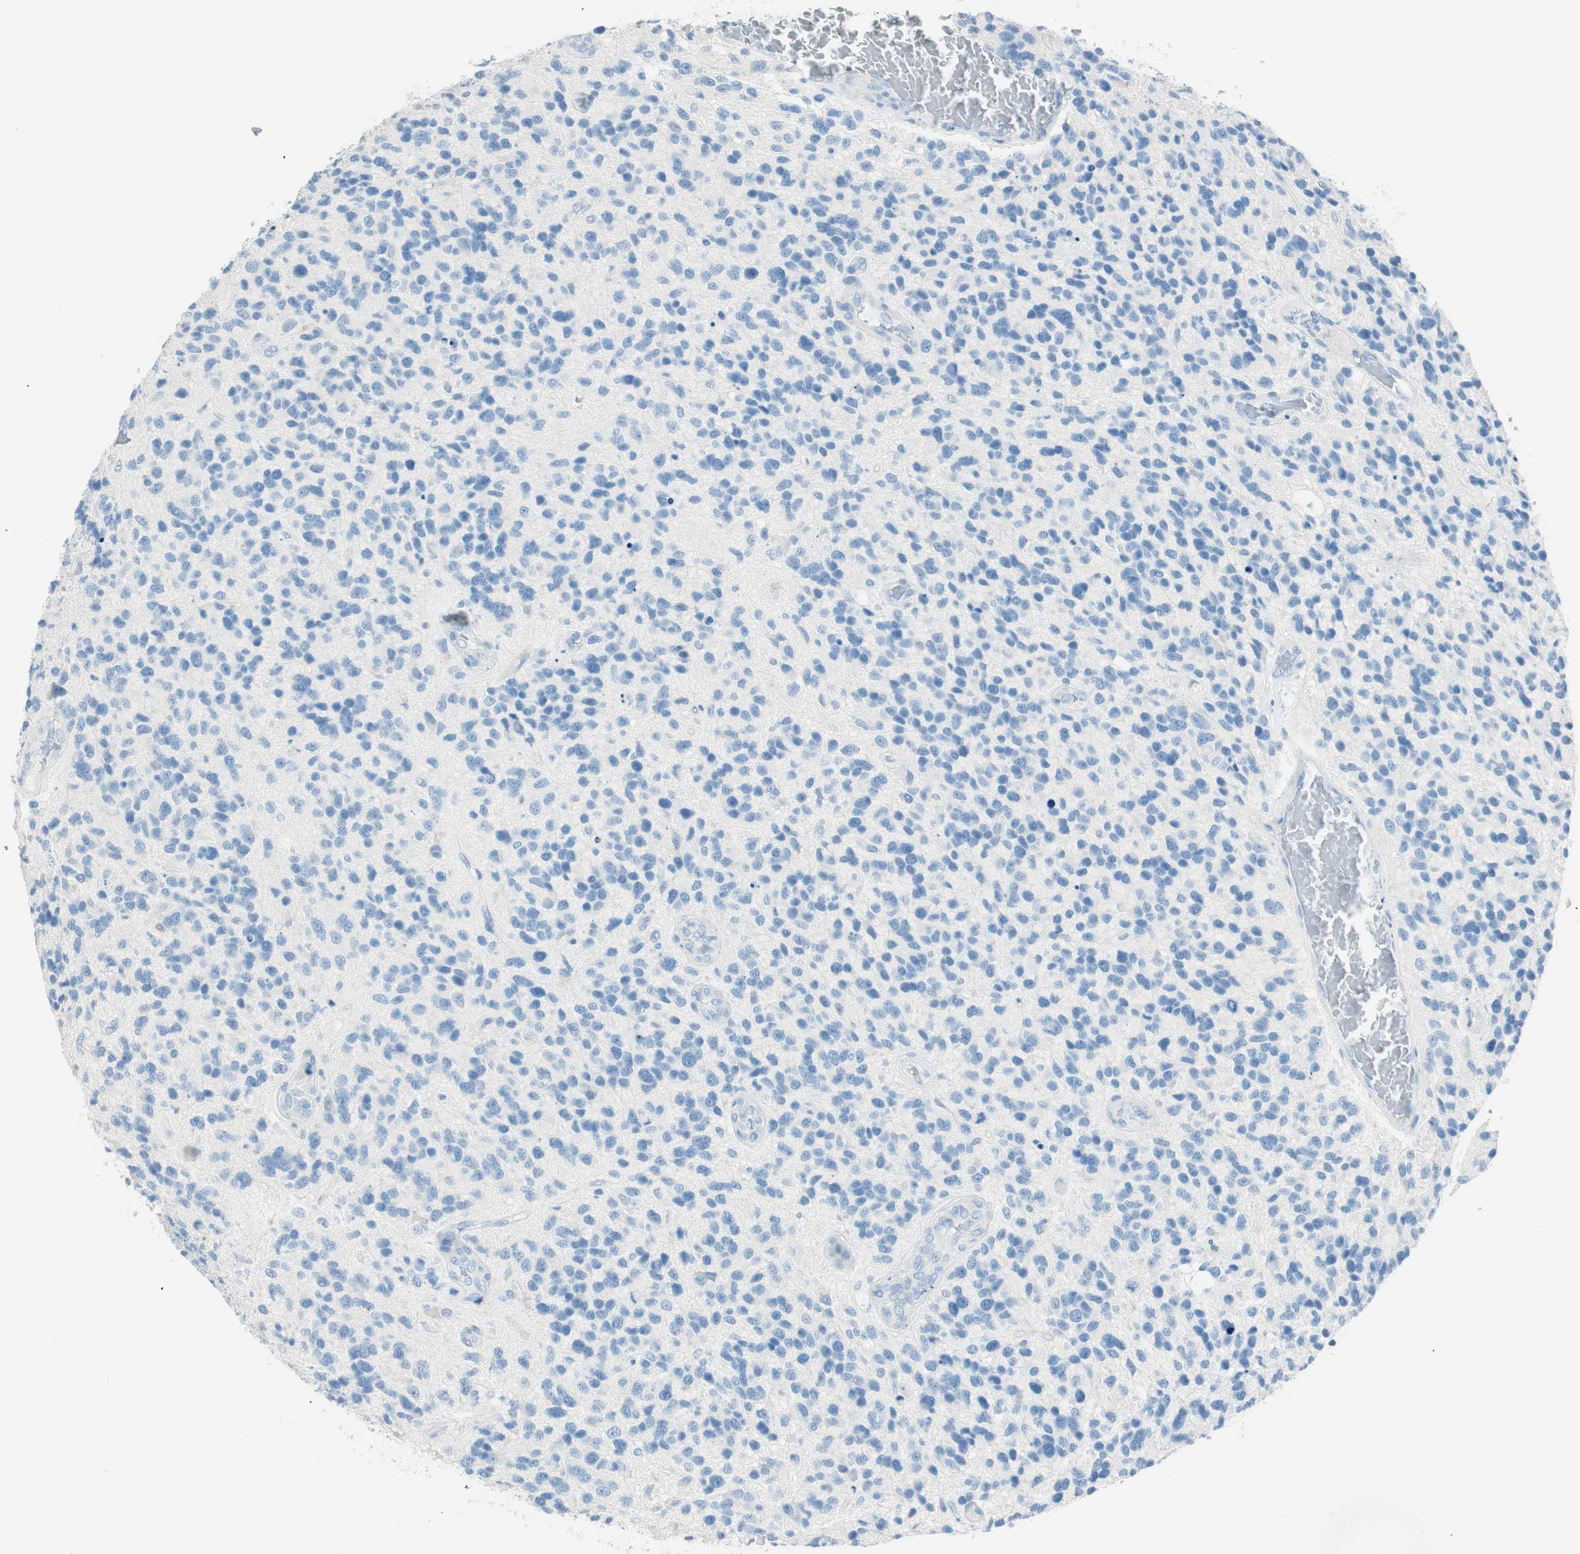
{"staining": {"intensity": "negative", "quantity": "none", "location": "none"}, "tissue": "glioma", "cell_type": "Tumor cells", "image_type": "cancer", "snomed": [{"axis": "morphology", "description": "Glioma, malignant, High grade"}, {"axis": "topography", "description": "Brain"}], "caption": "This is a micrograph of IHC staining of glioma, which shows no positivity in tumor cells.", "gene": "TNFRSF13C", "patient": {"sex": "female", "age": 58}}